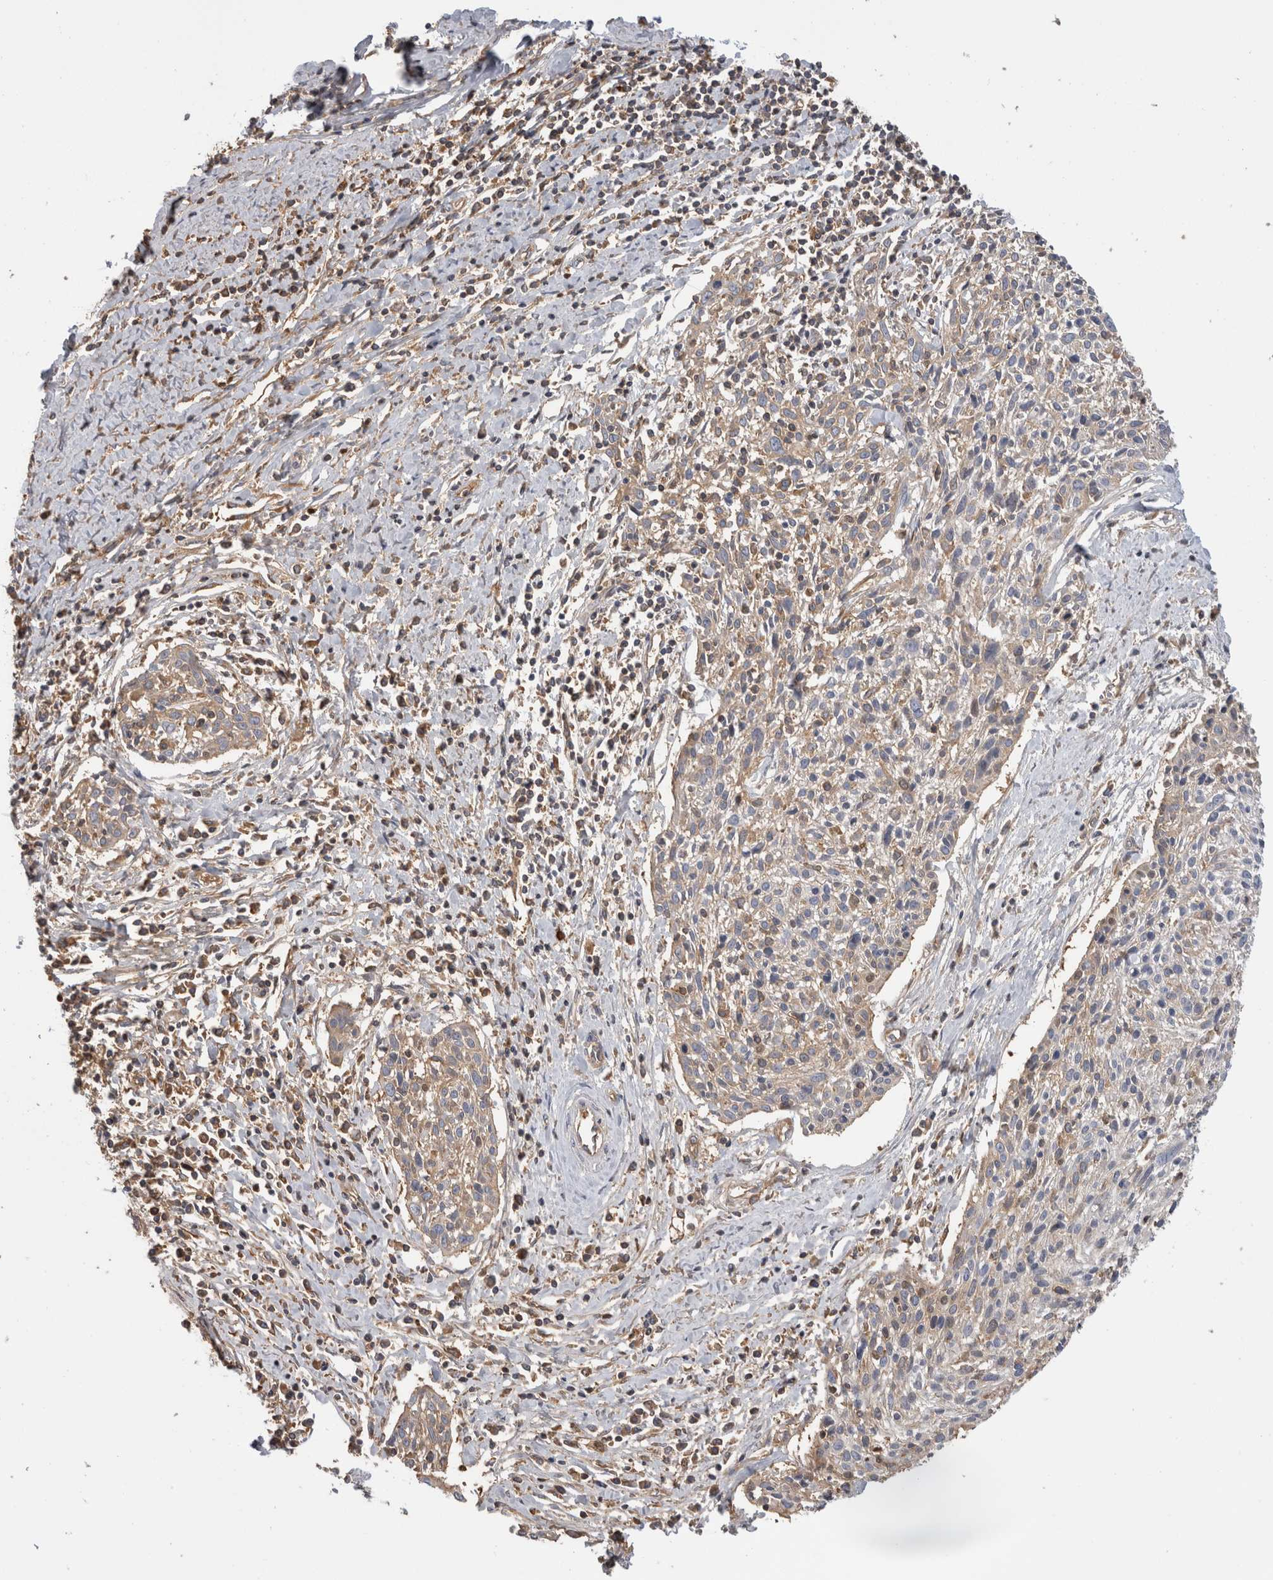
{"staining": {"intensity": "weak", "quantity": "25%-75%", "location": "cytoplasmic/membranous"}, "tissue": "cervical cancer", "cell_type": "Tumor cells", "image_type": "cancer", "snomed": [{"axis": "morphology", "description": "Squamous cell carcinoma, NOS"}, {"axis": "topography", "description": "Cervix"}], "caption": "This is an image of immunohistochemistry staining of squamous cell carcinoma (cervical), which shows weak positivity in the cytoplasmic/membranous of tumor cells.", "gene": "TBCE", "patient": {"sex": "female", "age": 51}}